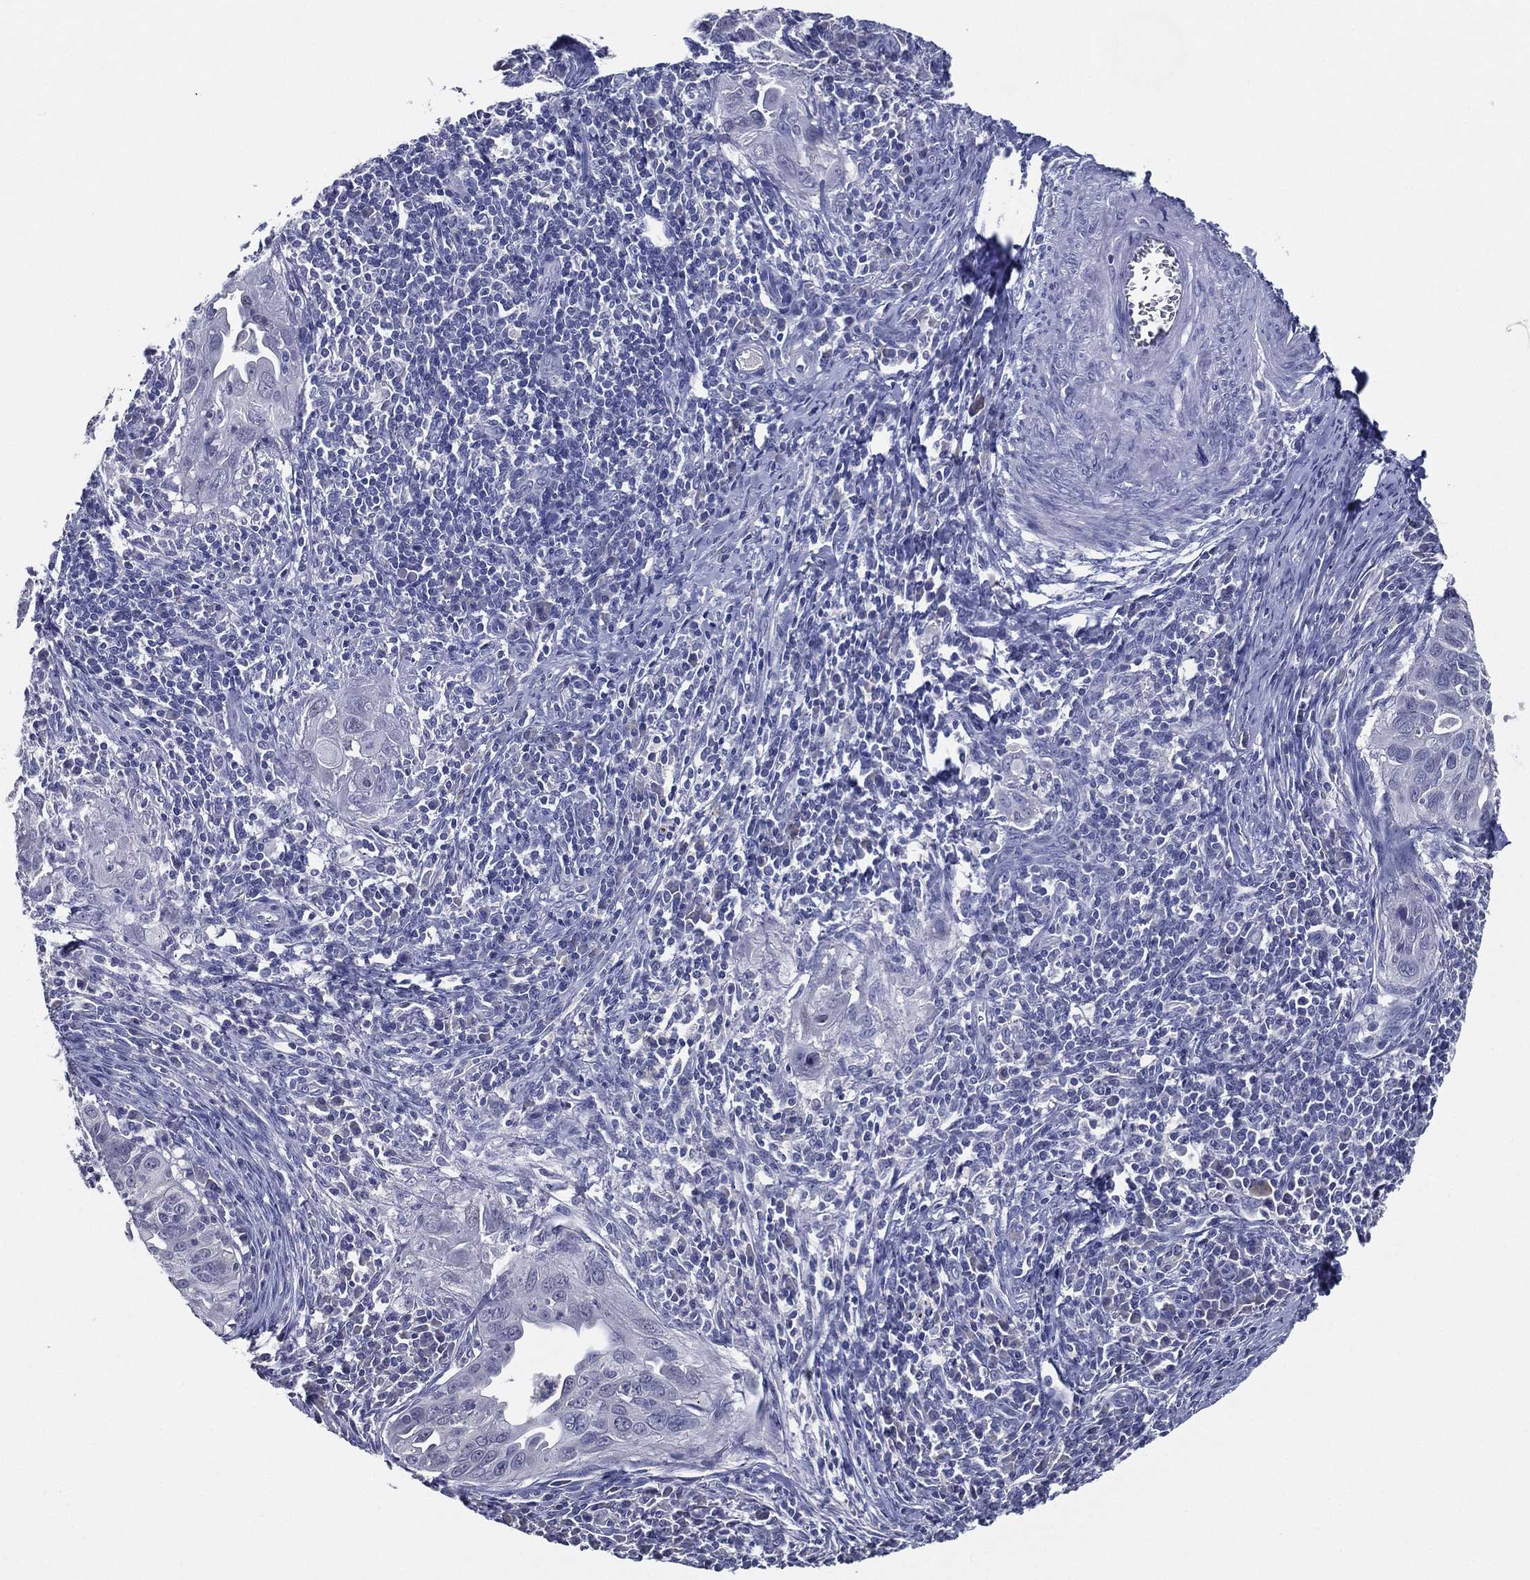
{"staining": {"intensity": "negative", "quantity": "none", "location": "none"}, "tissue": "cervical cancer", "cell_type": "Tumor cells", "image_type": "cancer", "snomed": [{"axis": "morphology", "description": "Squamous cell carcinoma, NOS"}, {"axis": "topography", "description": "Cervix"}], "caption": "Cervical squamous cell carcinoma was stained to show a protein in brown. There is no significant staining in tumor cells.", "gene": "TFAP2A", "patient": {"sex": "female", "age": 26}}